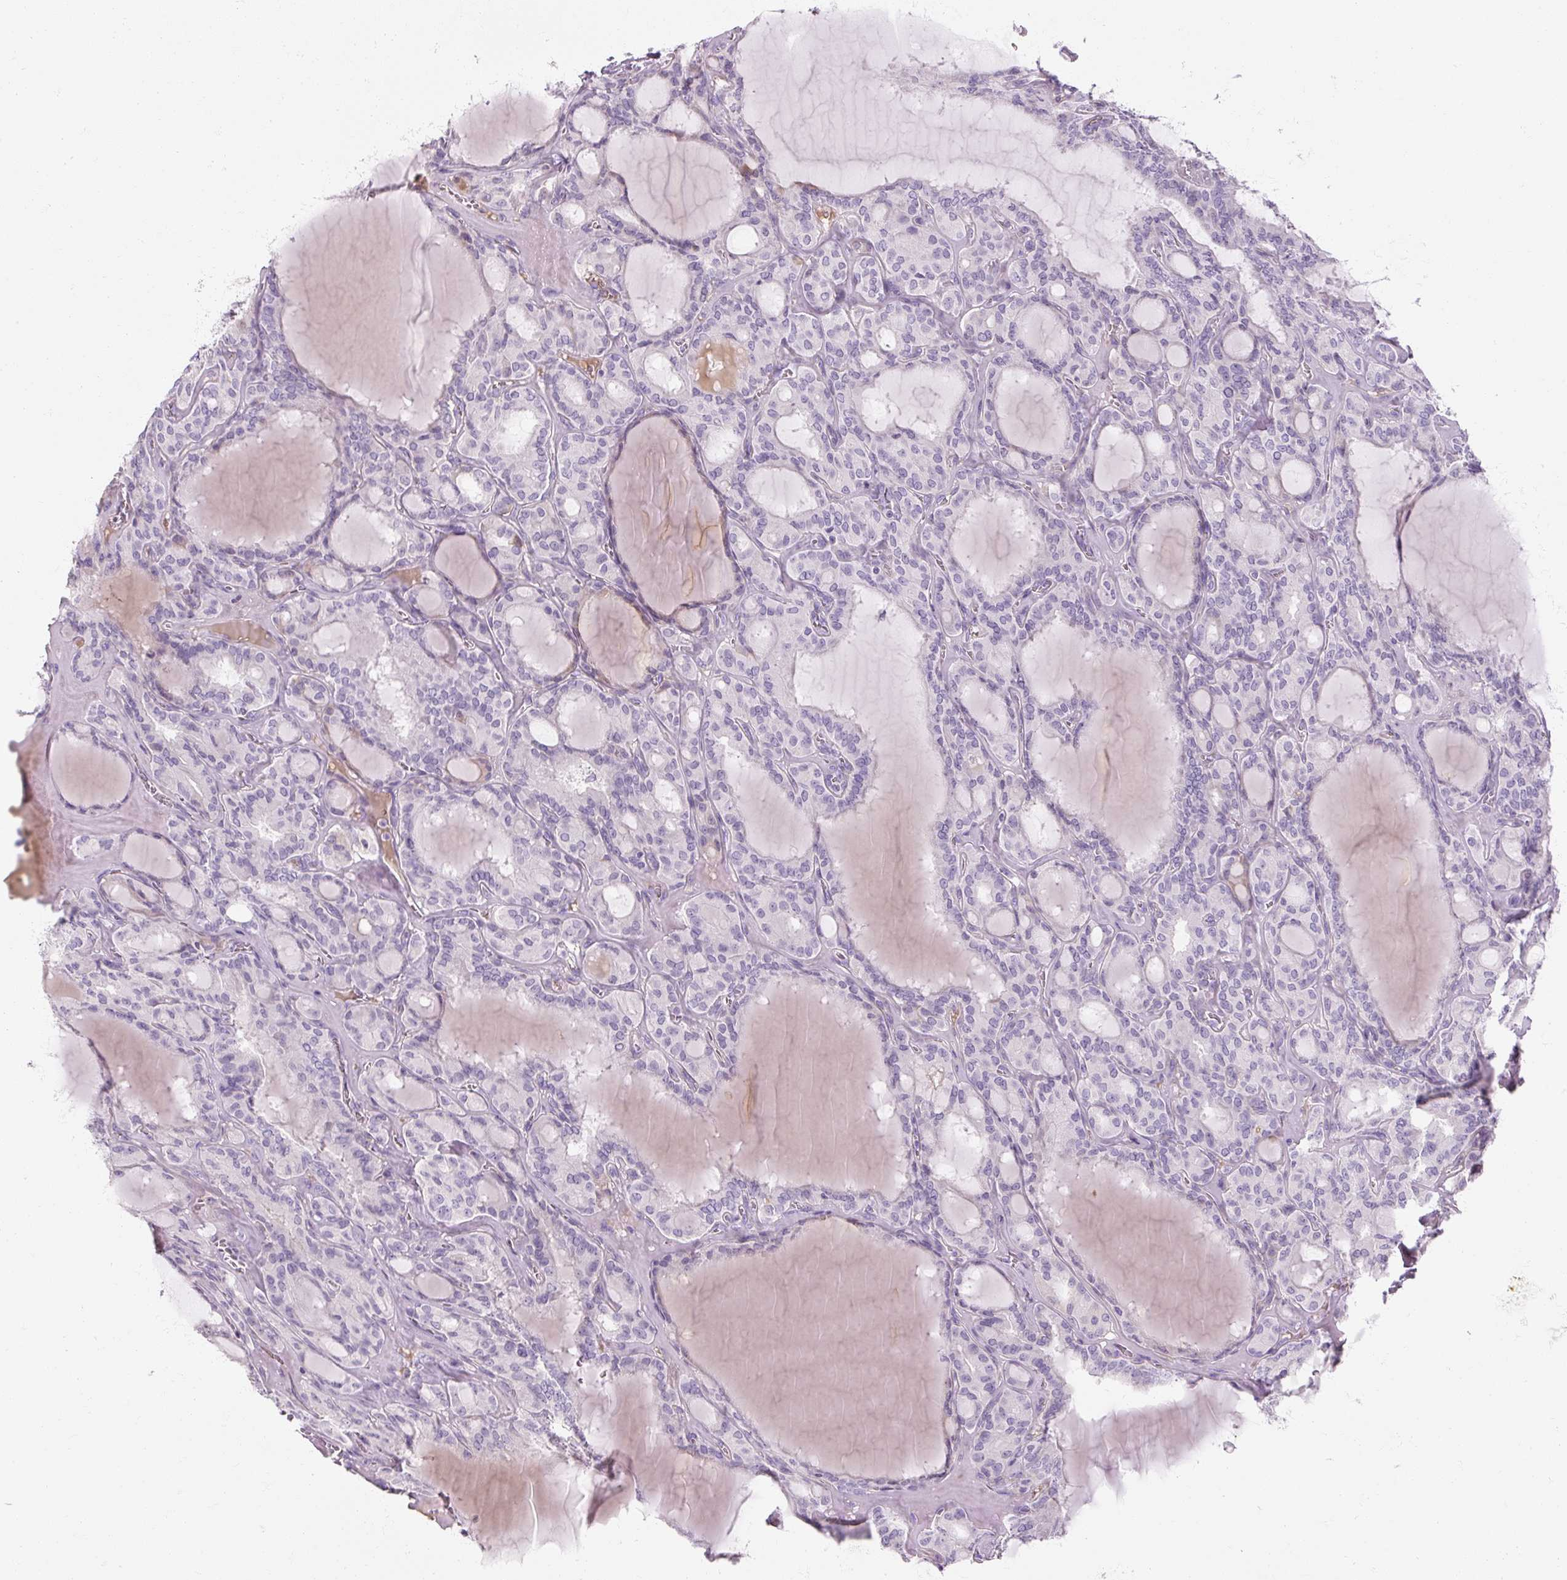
{"staining": {"intensity": "negative", "quantity": "none", "location": "none"}, "tissue": "thyroid cancer", "cell_type": "Tumor cells", "image_type": "cancer", "snomed": [{"axis": "morphology", "description": "Papillary adenocarcinoma, NOS"}, {"axis": "topography", "description": "Thyroid gland"}], "caption": "Thyroid cancer was stained to show a protein in brown. There is no significant staining in tumor cells. (DAB (3,3'-diaminobenzidine) immunohistochemistry (IHC) with hematoxylin counter stain).", "gene": "NFE2L3", "patient": {"sex": "male", "age": 87}}